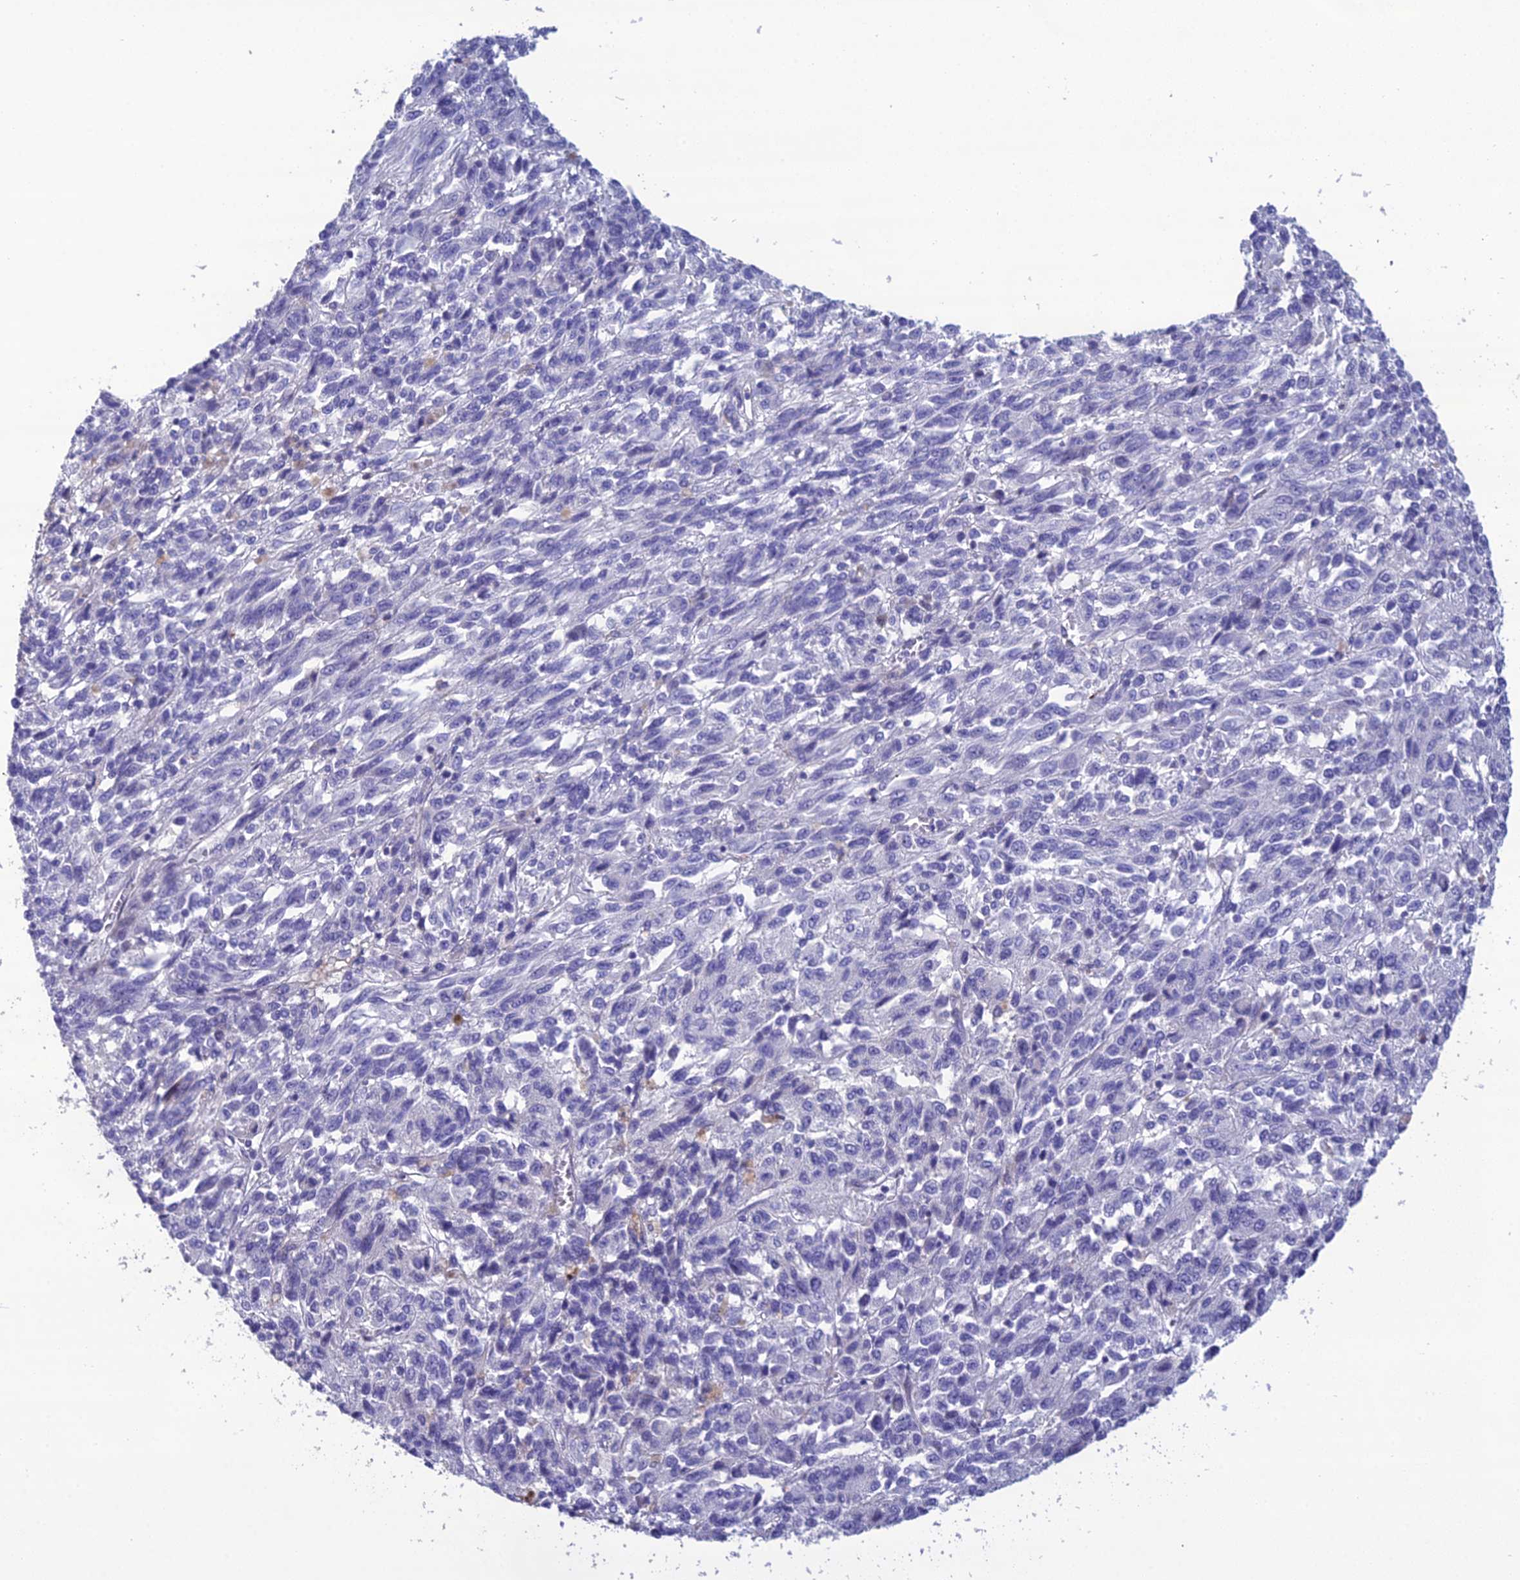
{"staining": {"intensity": "negative", "quantity": "none", "location": "none"}, "tissue": "melanoma", "cell_type": "Tumor cells", "image_type": "cancer", "snomed": [{"axis": "morphology", "description": "Malignant melanoma, Metastatic site"}, {"axis": "topography", "description": "Lung"}], "caption": "Melanoma was stained to show a protein in brown. There is no significant expression in tumor cells. The staining was performed using DAB to visualize the protein expression in brown, while the nuclei were stained in blue with hematoxylin (Magnification: 20x).", "gene": "OR56B1", "patient": {"sex": "male", "age": 64}}